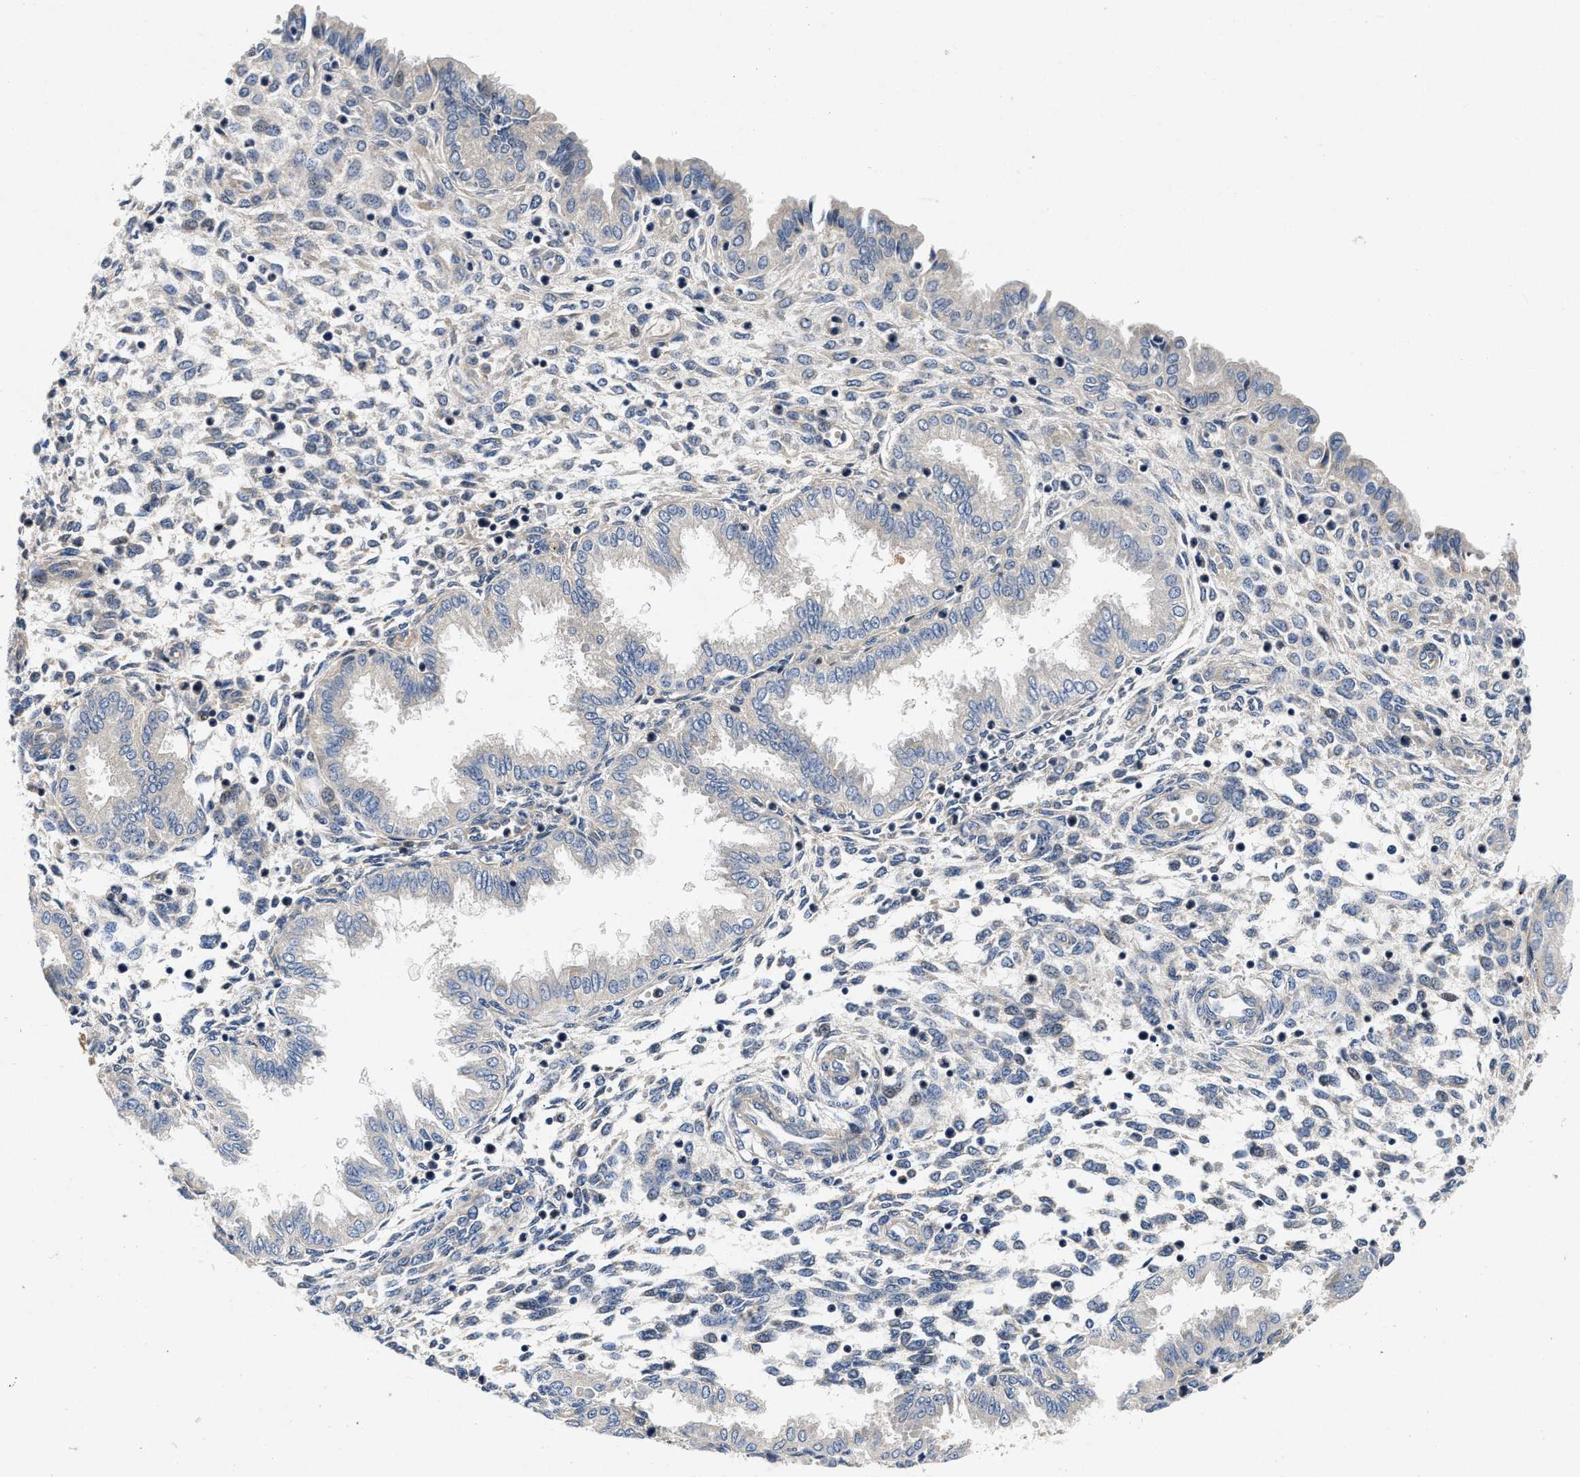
{"staining": {"intensity": "negative", "quantity": "none", "location": "none"}, "tissue": "endometrium", "cell_type": "Cells in endometrial stroma", "image_type": "normal", "snomed": [{"axis": "morphology", "description": "Normal tissue, NOS"}, {"axis": "topography", "description": "Endometrium"}], "caption": "Cells in endometrial stroma are negative for protein expression in unremarkable human endometrium. (Stains: DAB immunohistochemistry (IHC) with hematoxylin counter stain, Microscopy: brightfield microscopy at high magnification).", "gene": "PDP1", "patient": {"sex": "female", "age": 33}}